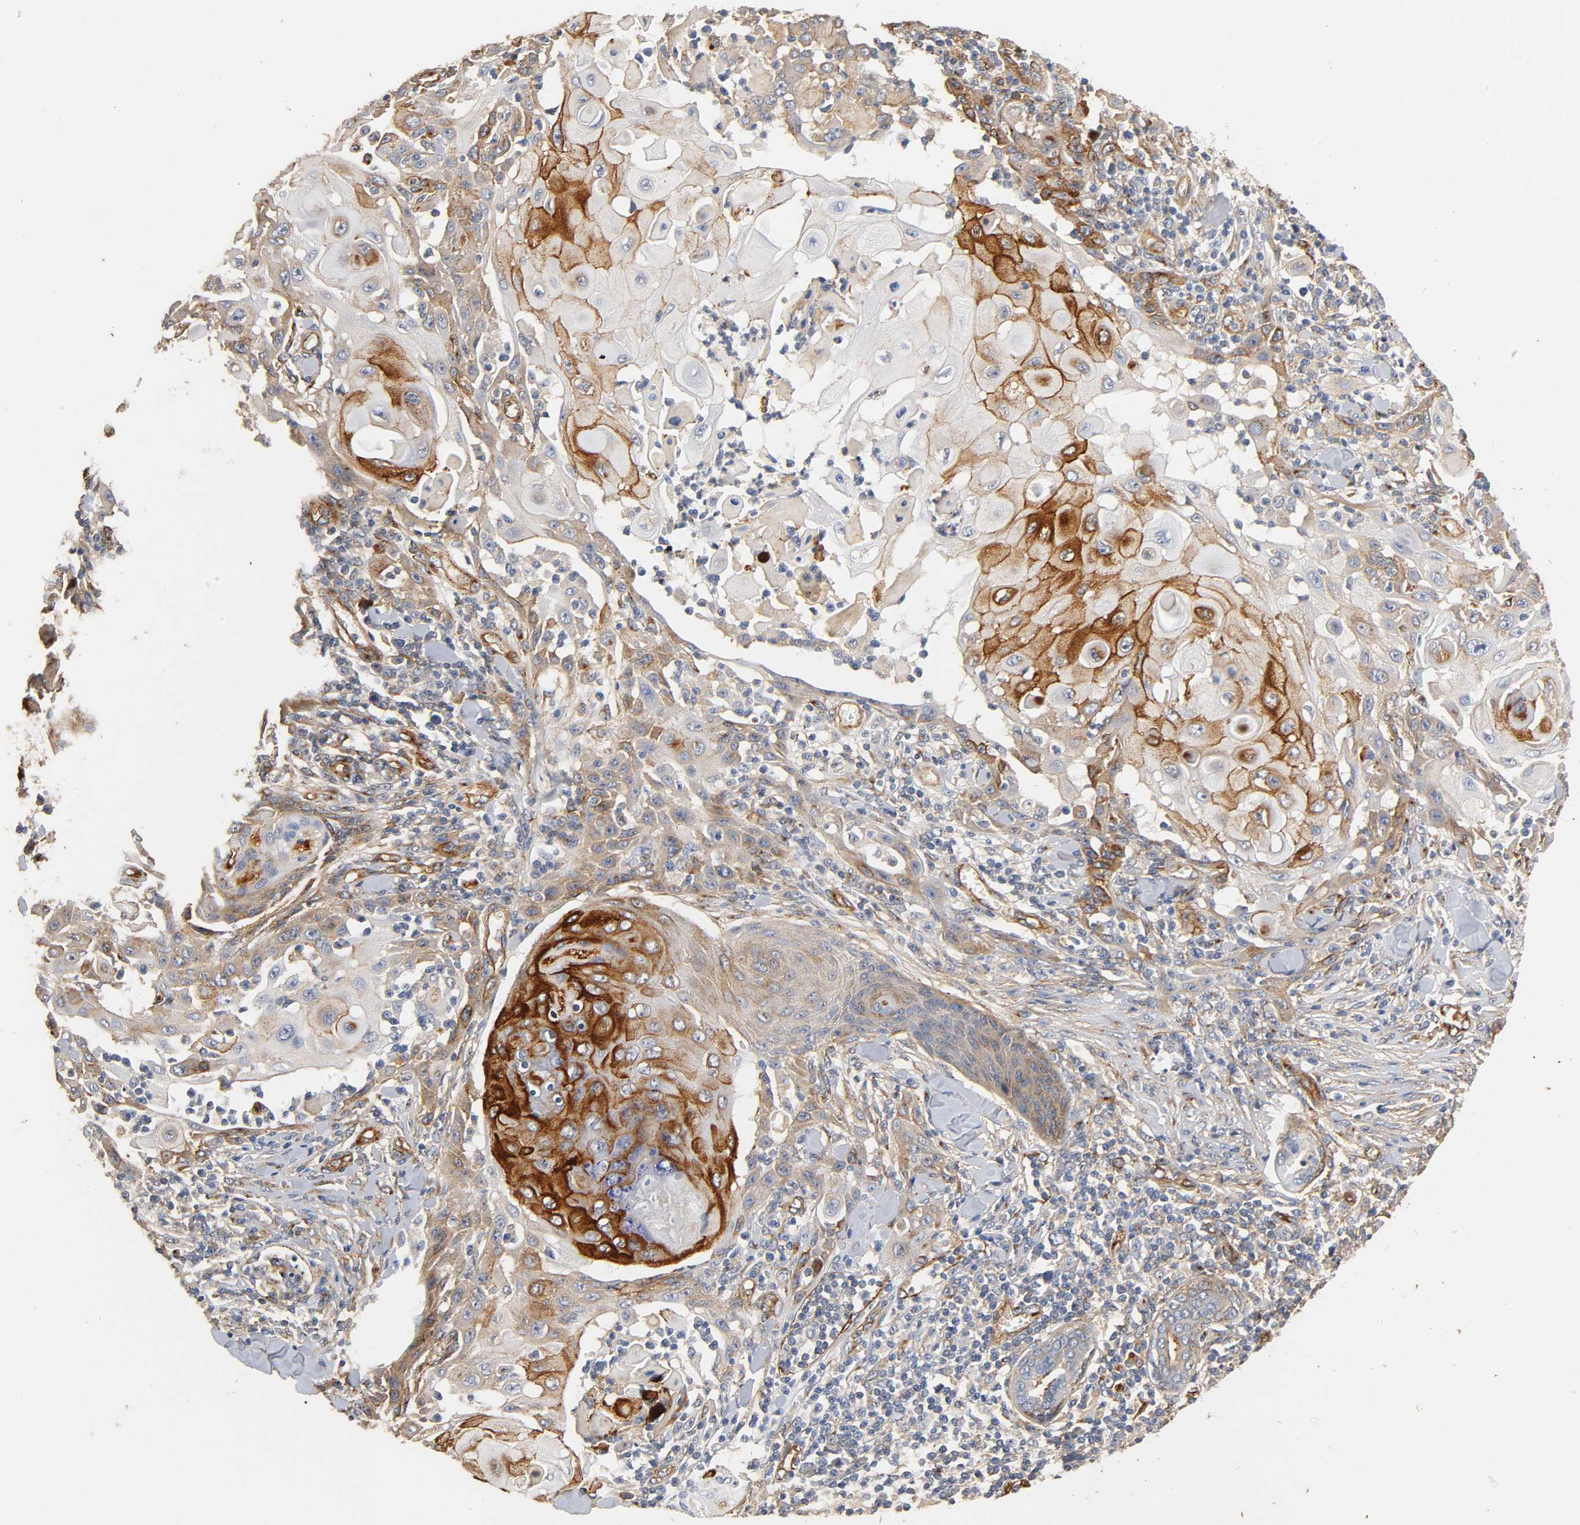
{"staining": {"intensity": "strong", "quantity": "25%-75%", "location": "cytoplasmic/membranous"}, "tissue": "skin cancer", "cell_type": "Tumor cells", "image_type": "cancer", "snomed": [{"axis": "morphology", "description": "Squamous cell carcinoma, NOS"}, {"axis": "topography", "description": "Skin"}], "caption": "The histopathology image reveals staining of skin squamous cell carcinoma, revealing strong cytoplasmic/membranous protein positivity (brown color) within tumor cells.", "gene": "IFITM3", "patient": {"sex": "male", "age": 24}}